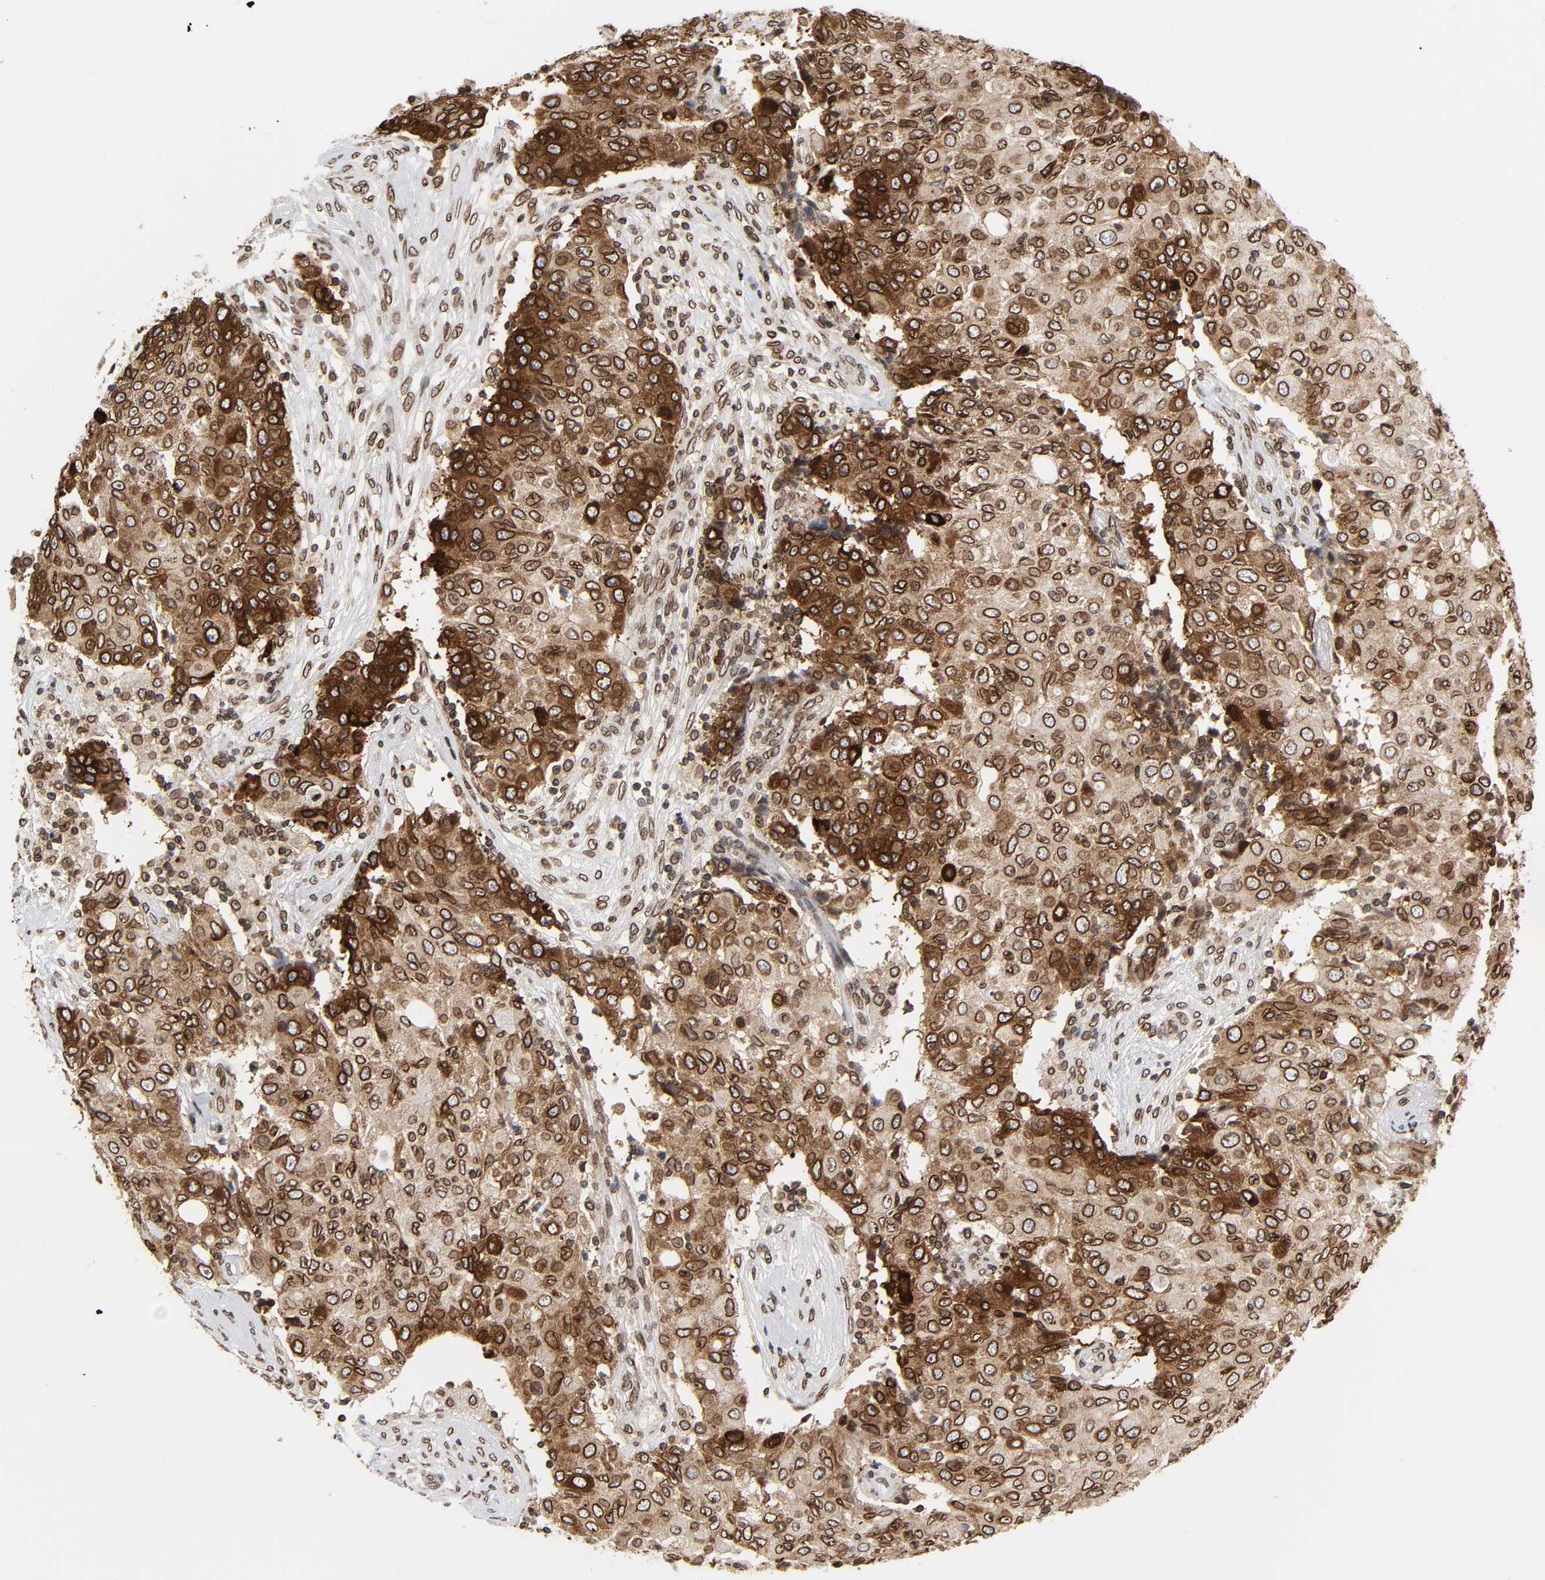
{"staining": {"intensity": "strong", "quantity": ">75%", "location": "cytoplasmic/membranous,nuclear"}, "tissue": "ovarian cancer", "cell_type": "Tumor cells", "image_type": "cancer", "snomed": [{"axis": "morphology", "description": "Carcinoma, endometroid"}, {"axis": "topography", "description": "Ovary"}], "caption": "About >75% of tumor cells in human endometroid carcinoma (ovarian) reveal strong cytoplasmic/membranous and nuclear protein expression as visualized by brown immunohistochemical staining.", "gene": "RANGAP1", "patient": {"sex": "female", "age": 42}}